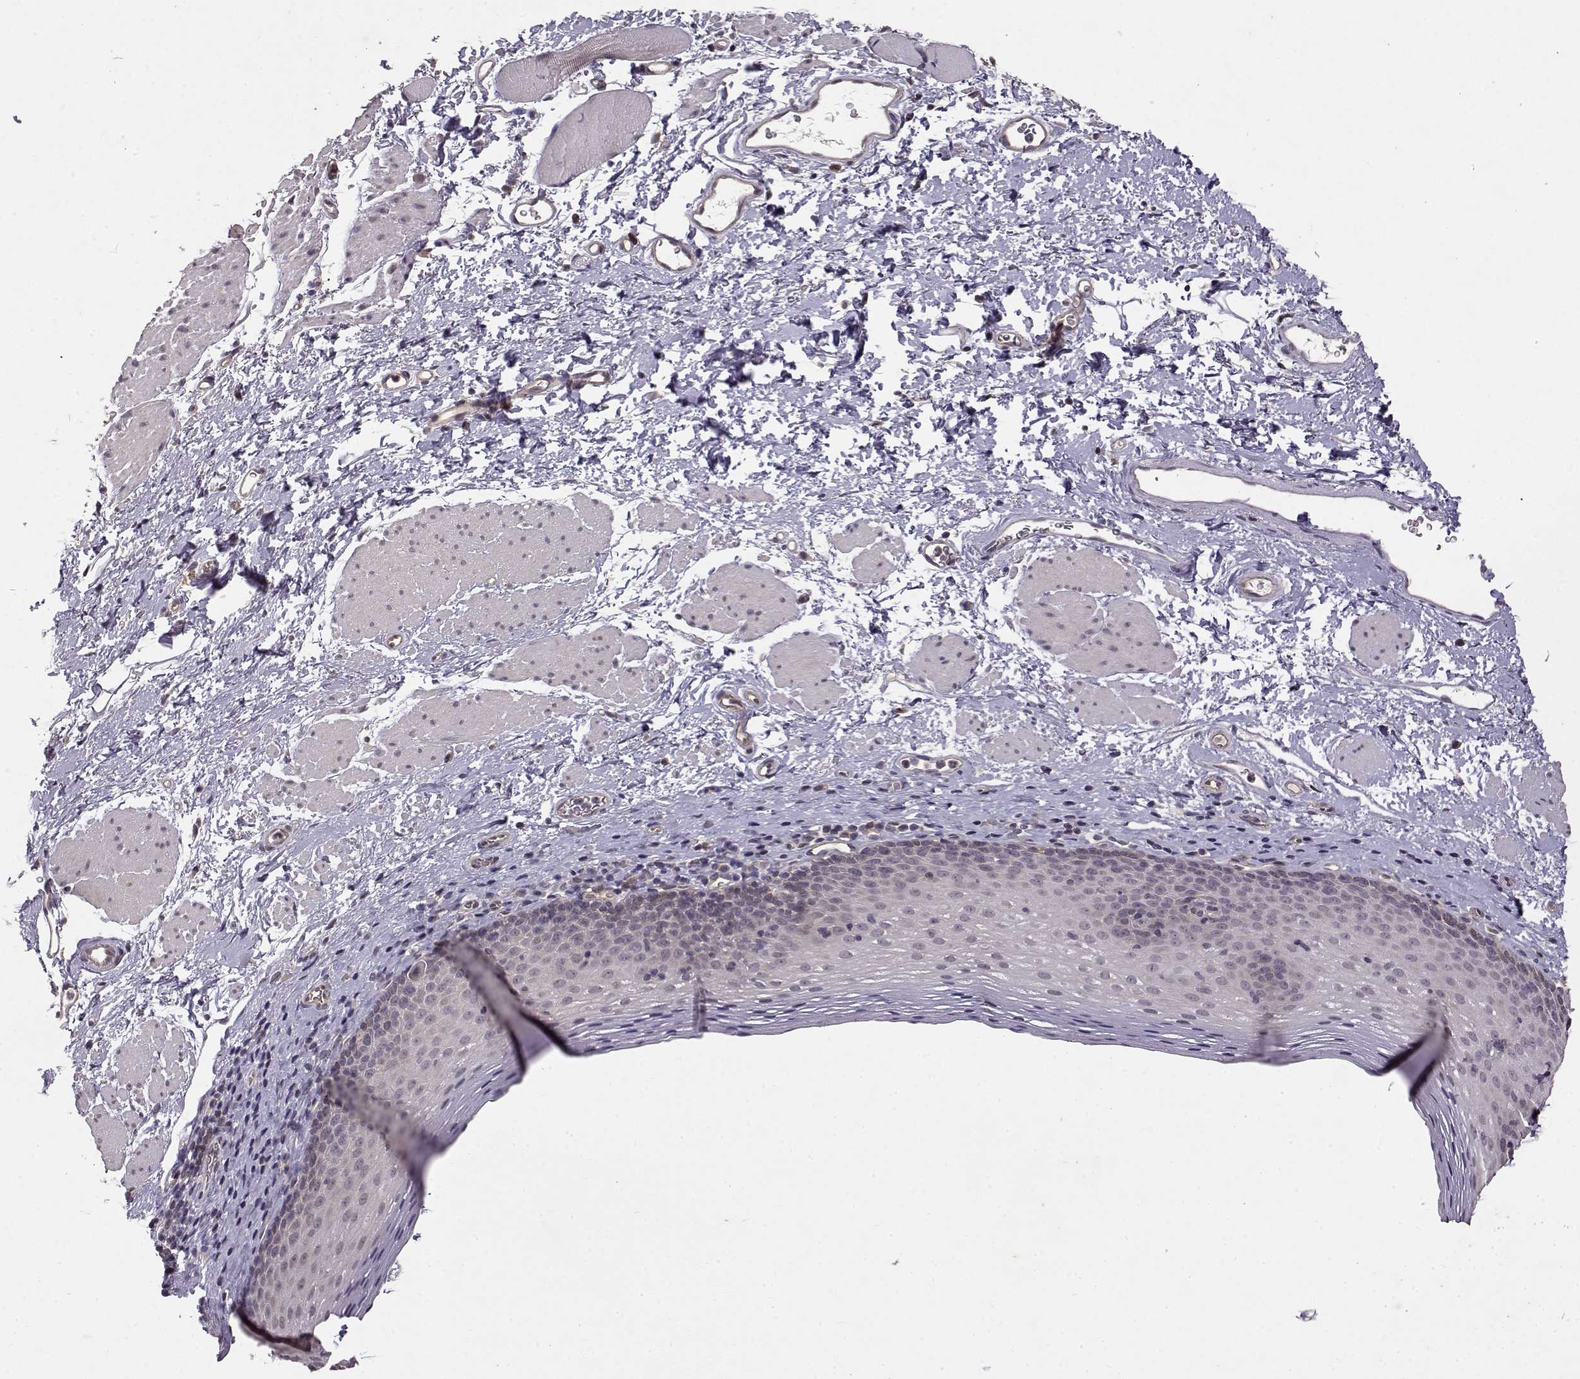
{"staining": {"intensity": "negative", "quantity": "none", "location": "none"}, "tissue": "esophagus", "cell_type": "Squamous epithelial cells", "image_type": "normal", "snomed": [{"axis": "morphology", "description": "Normal tissue, NOS"}, {"axis": "topography", "description": "Esophagus"}], "caption": "The immunohistochemistry micrograph has no significant staining in squamous epithelial cells of esophagus. (IHC, brightfield microscopy, high magnification).", "gene": "IFITM1", "patient": {"sex": "female", "age": 68}}